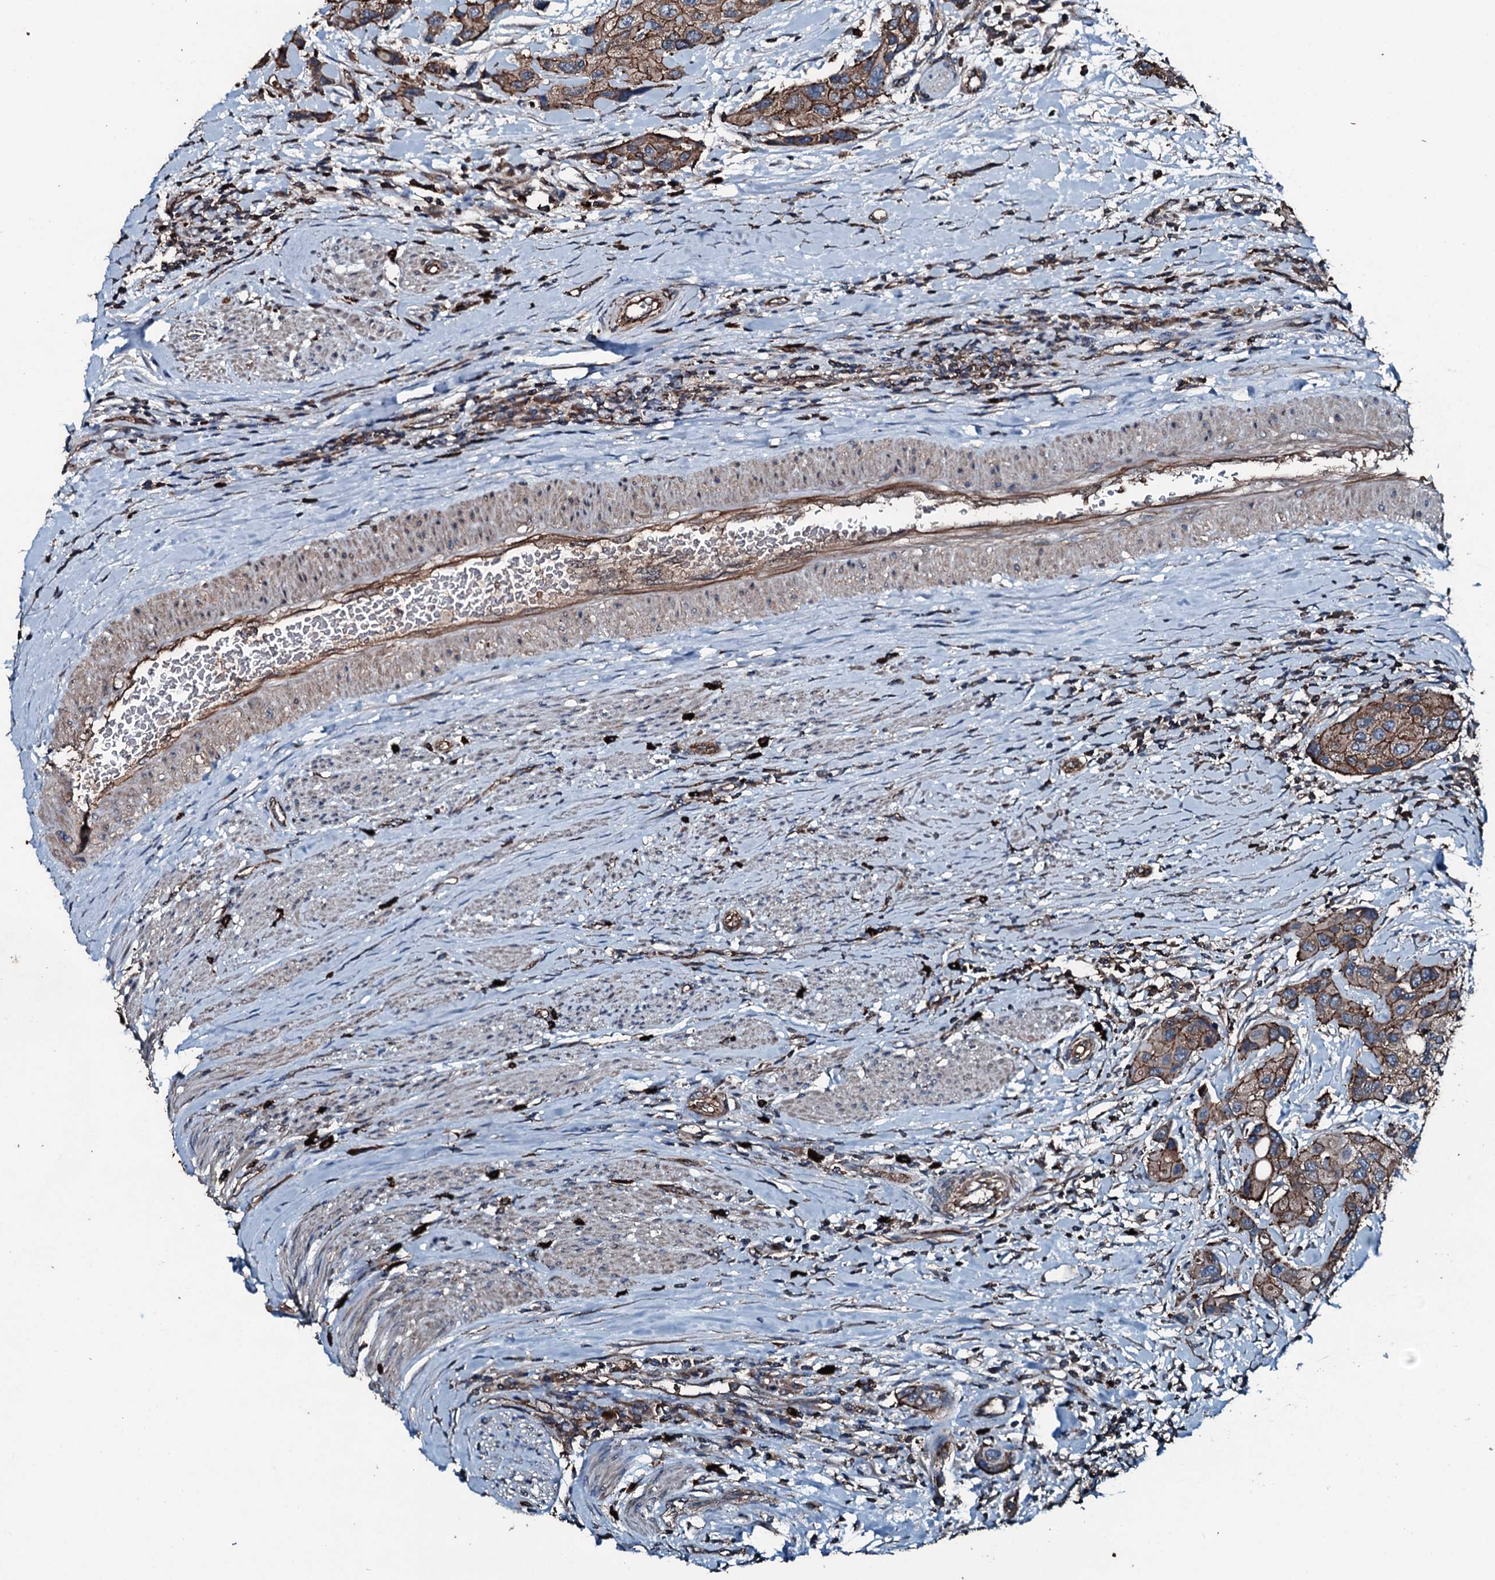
{"staining": {"intensity": "moderate", "quantity": ">75%", "location": "cytoplasmic/membranous"}, "tissue": "urothelial cancer", "cell_type": "Tumor cells", "image_type": "cancer", "snomed": [{"axis": "morphology", "description": "Normal tissue, NOS"}, {"axis": "morphology", "description": "Urothelial carcinoma, High grade"}, {"axis": "topography", "description": "Vascular tissue"}, {"axis": "topography", "description": "Urinary bladder"}], "caption": "The micrograph demonstrates a brown stain indicating the presence of a protein in the cytoplasmic/membranous of tumor cells in high-grade urothelial carcinoma.", "gene": "SLC25A38", "patient": {"sex": "female", "age": 56}}